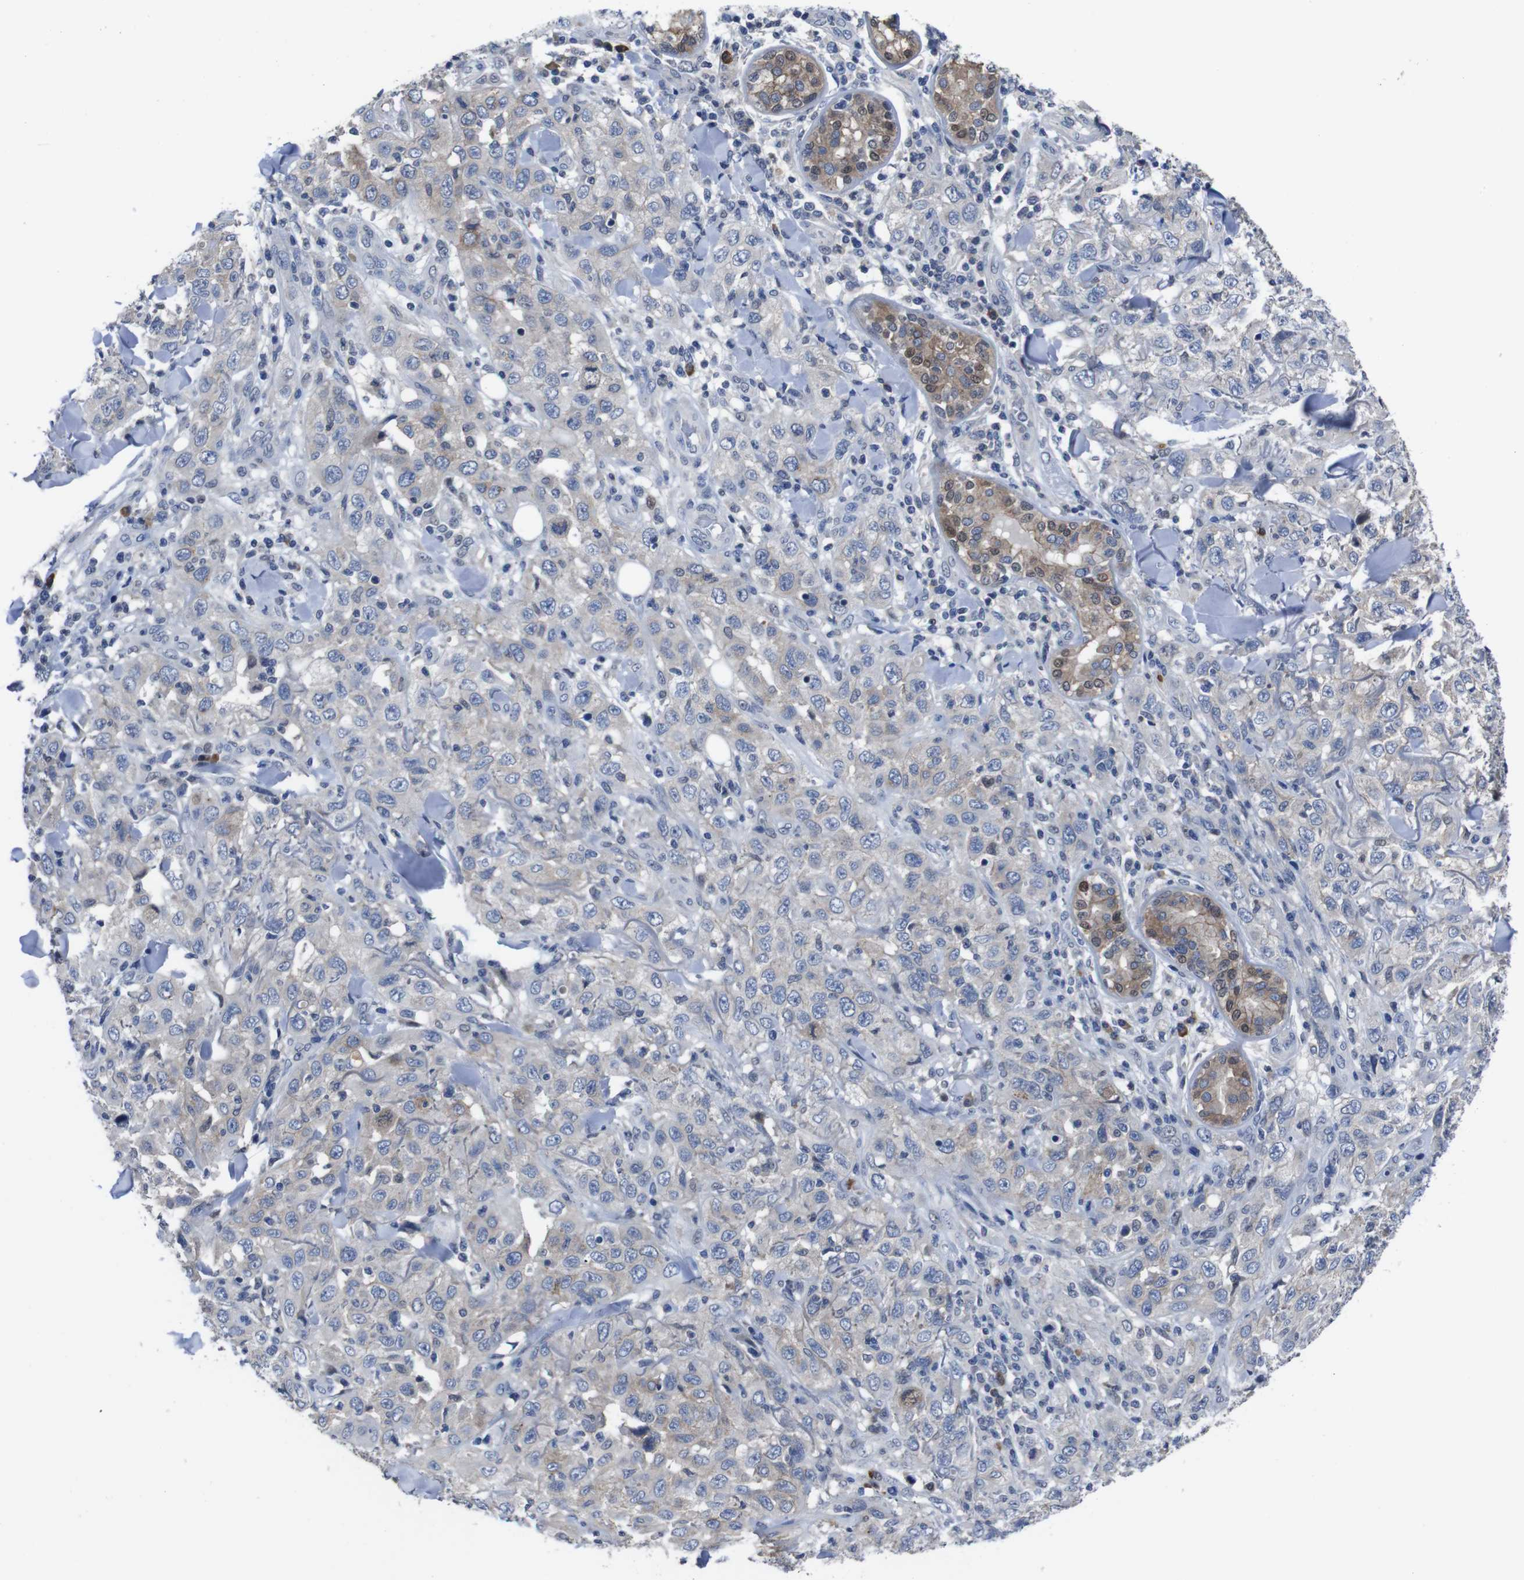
{"staining": {"intensity": "weak", "quantity": "<25%", "location": "cytoplasmic/membranous"}, "tissue": "skin cancer", "cell_type": "Tumor cells", "image_type": "cancer", "snomed": [{"axis": "morphology", "description": "Squamous cell carcinoma, NOS"}, {"axis": "topography", "description": "Skin"}], "caption": "Squamous cell carcinoma (skin) stained for a protein using immunohistochemistry (IHC) reveals no staining tumor cells.", "gene": "SEMA4B", "patient": {"sex": "female", "age": 88}}